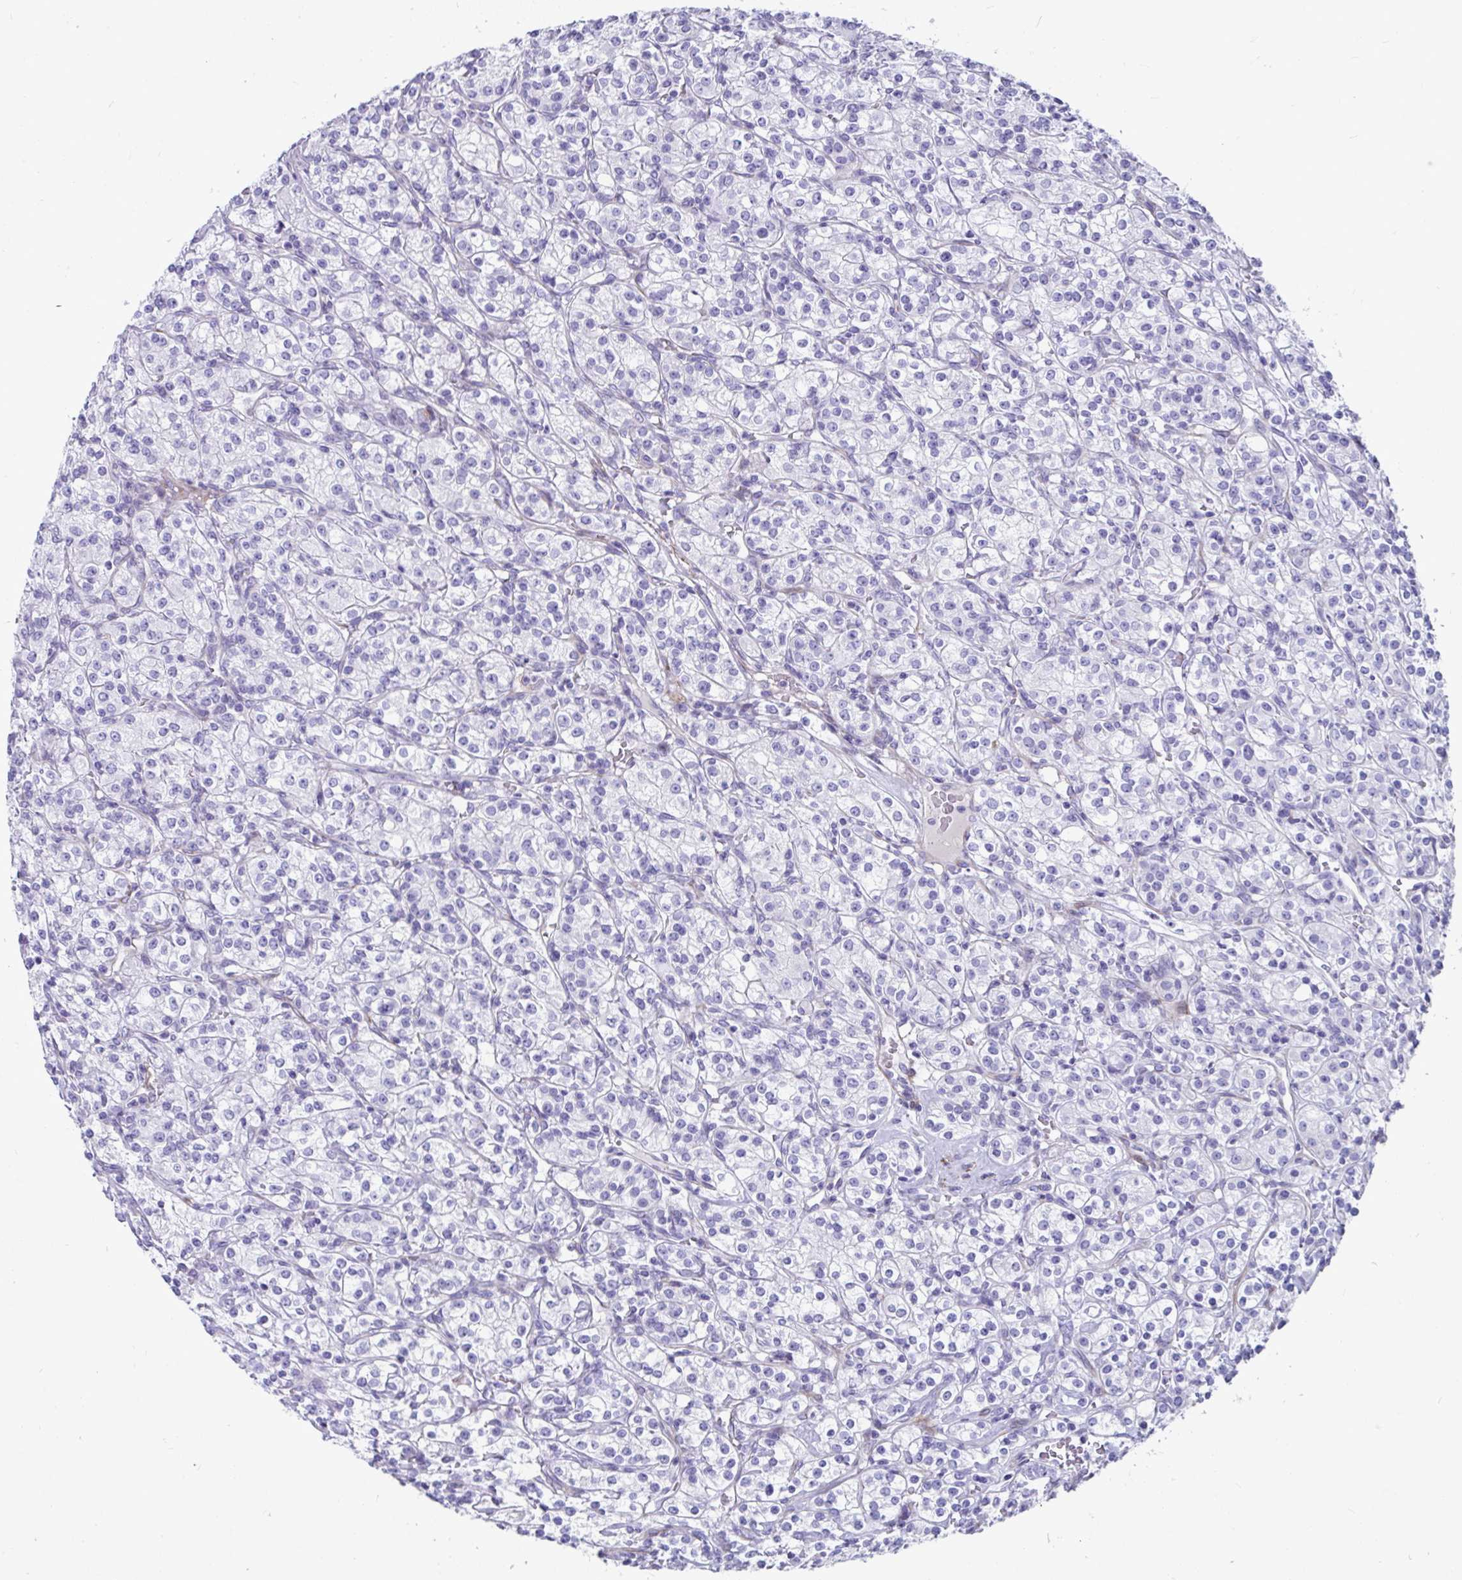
{"staining": {"intensity": "negative", "quantity": "none", "location": "none"}, "tissue": "renal cancer", "cell_type": "Tumor cells", "image_type": "cancer", "snomed": [{"axis": "morphology", "description": "Adenocarcinoma, NOS"}, {"axis": "topography", "description": "Kidney"}], "caption": "IHC histopathology image of neoplastic tissue: adenocarcinoma (renal) stained with DAB reveals no significant protein expression in tumor cells.", "gene": "GRXCR2", "patient": {"sex": "male", "age": 77}}